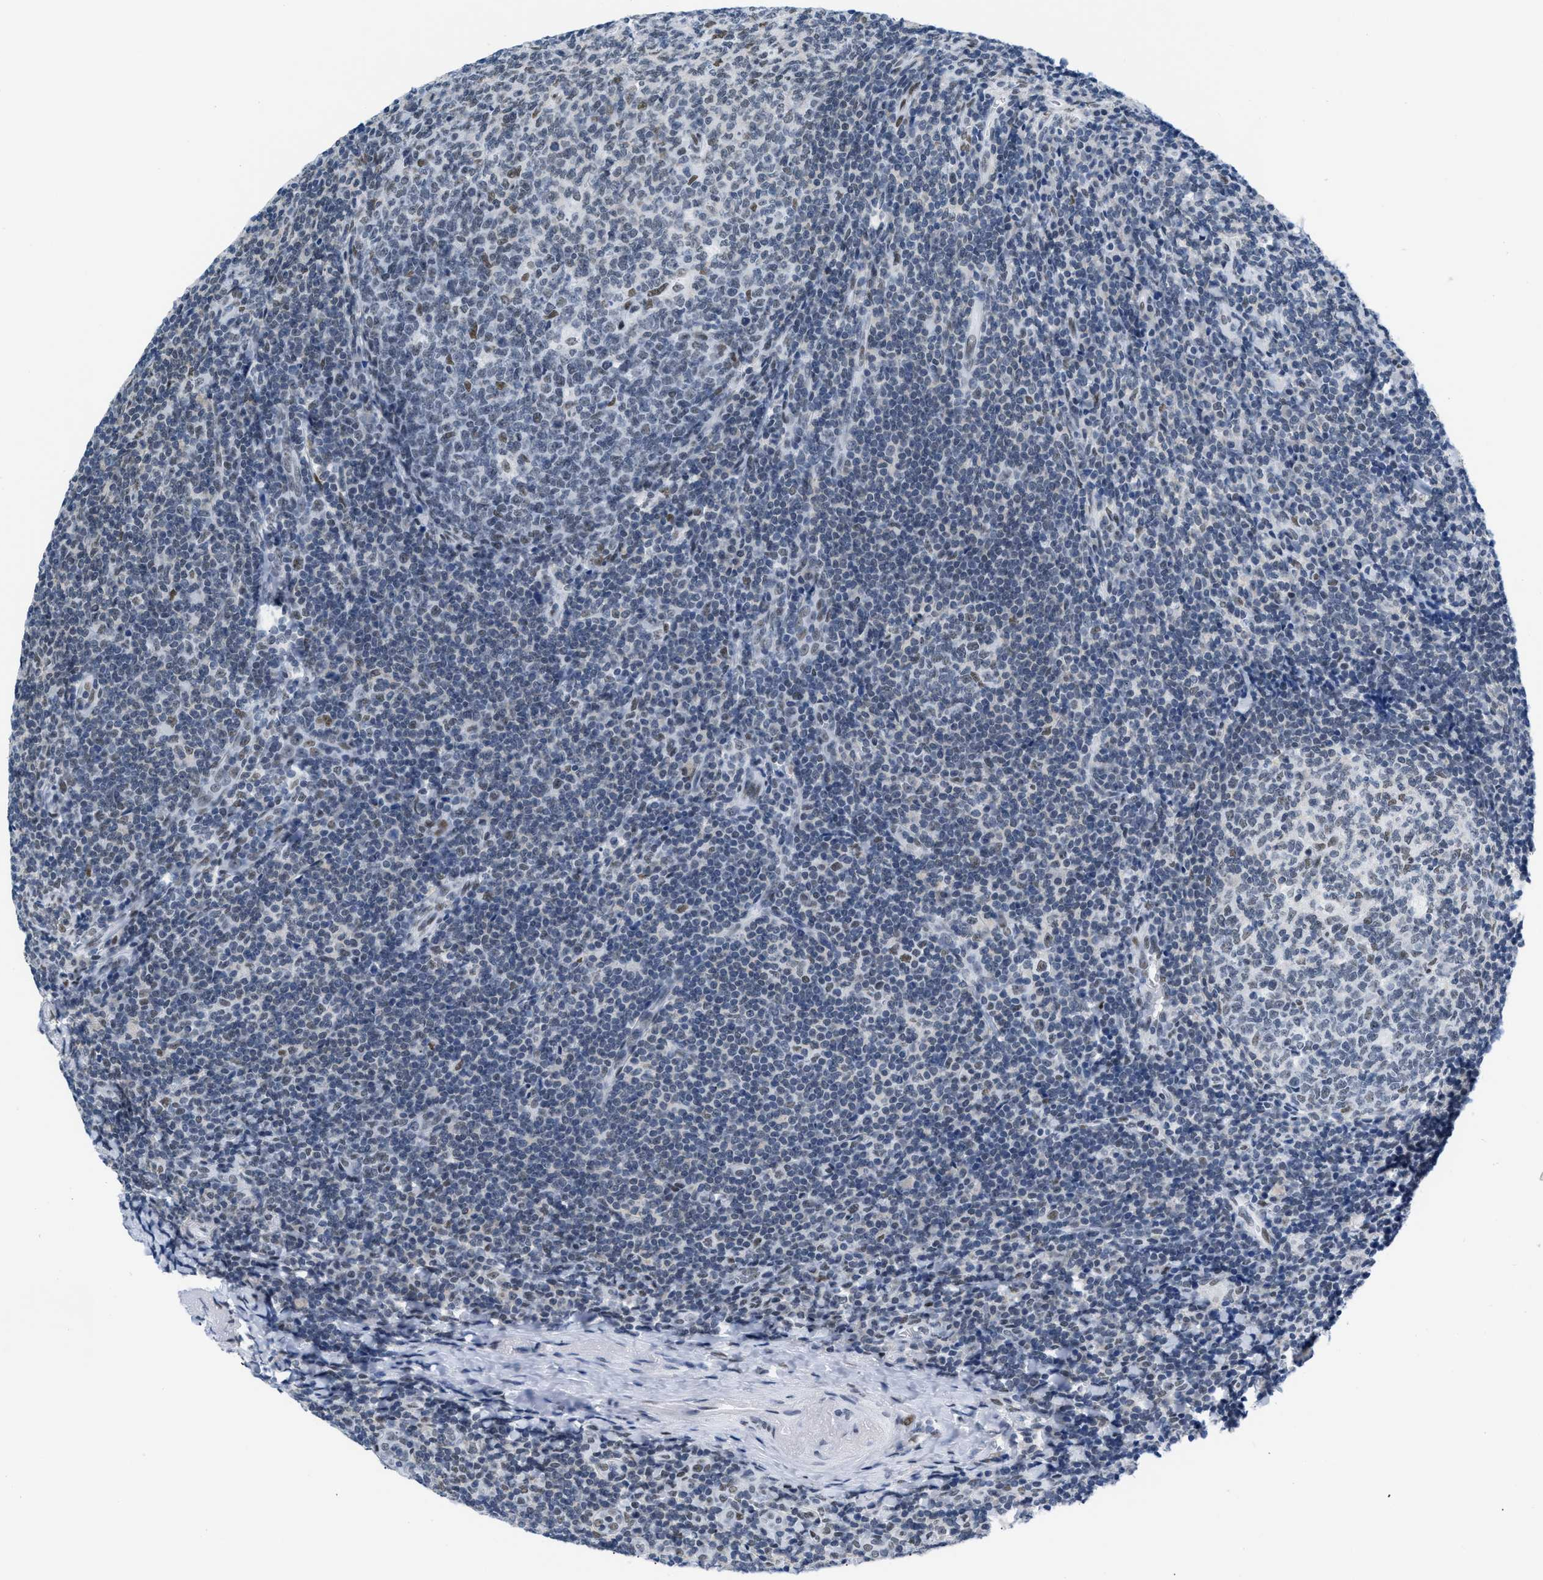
{"staining": {"intensity": "moderate", "quantity": "<25%", "location": "nuclear"}, "tissue": "tonsil", "cell_type": "Germinal center cells", "image_type": "normal", "snomed": [{"axis": "morphology", "description": "Normal tissue, NOS"}, {"axis": "topography", "description": "Tonsil"}], "caption": "Immunohistochemistry photomicrograph of unremarkable tonsil stained for a protein (brown), which shows low levels of moderate nuclear positivity in approximately <25% of germinal center cells.", "gene": "CTBP1", "patient": {"sex": "male", "age": 37}}